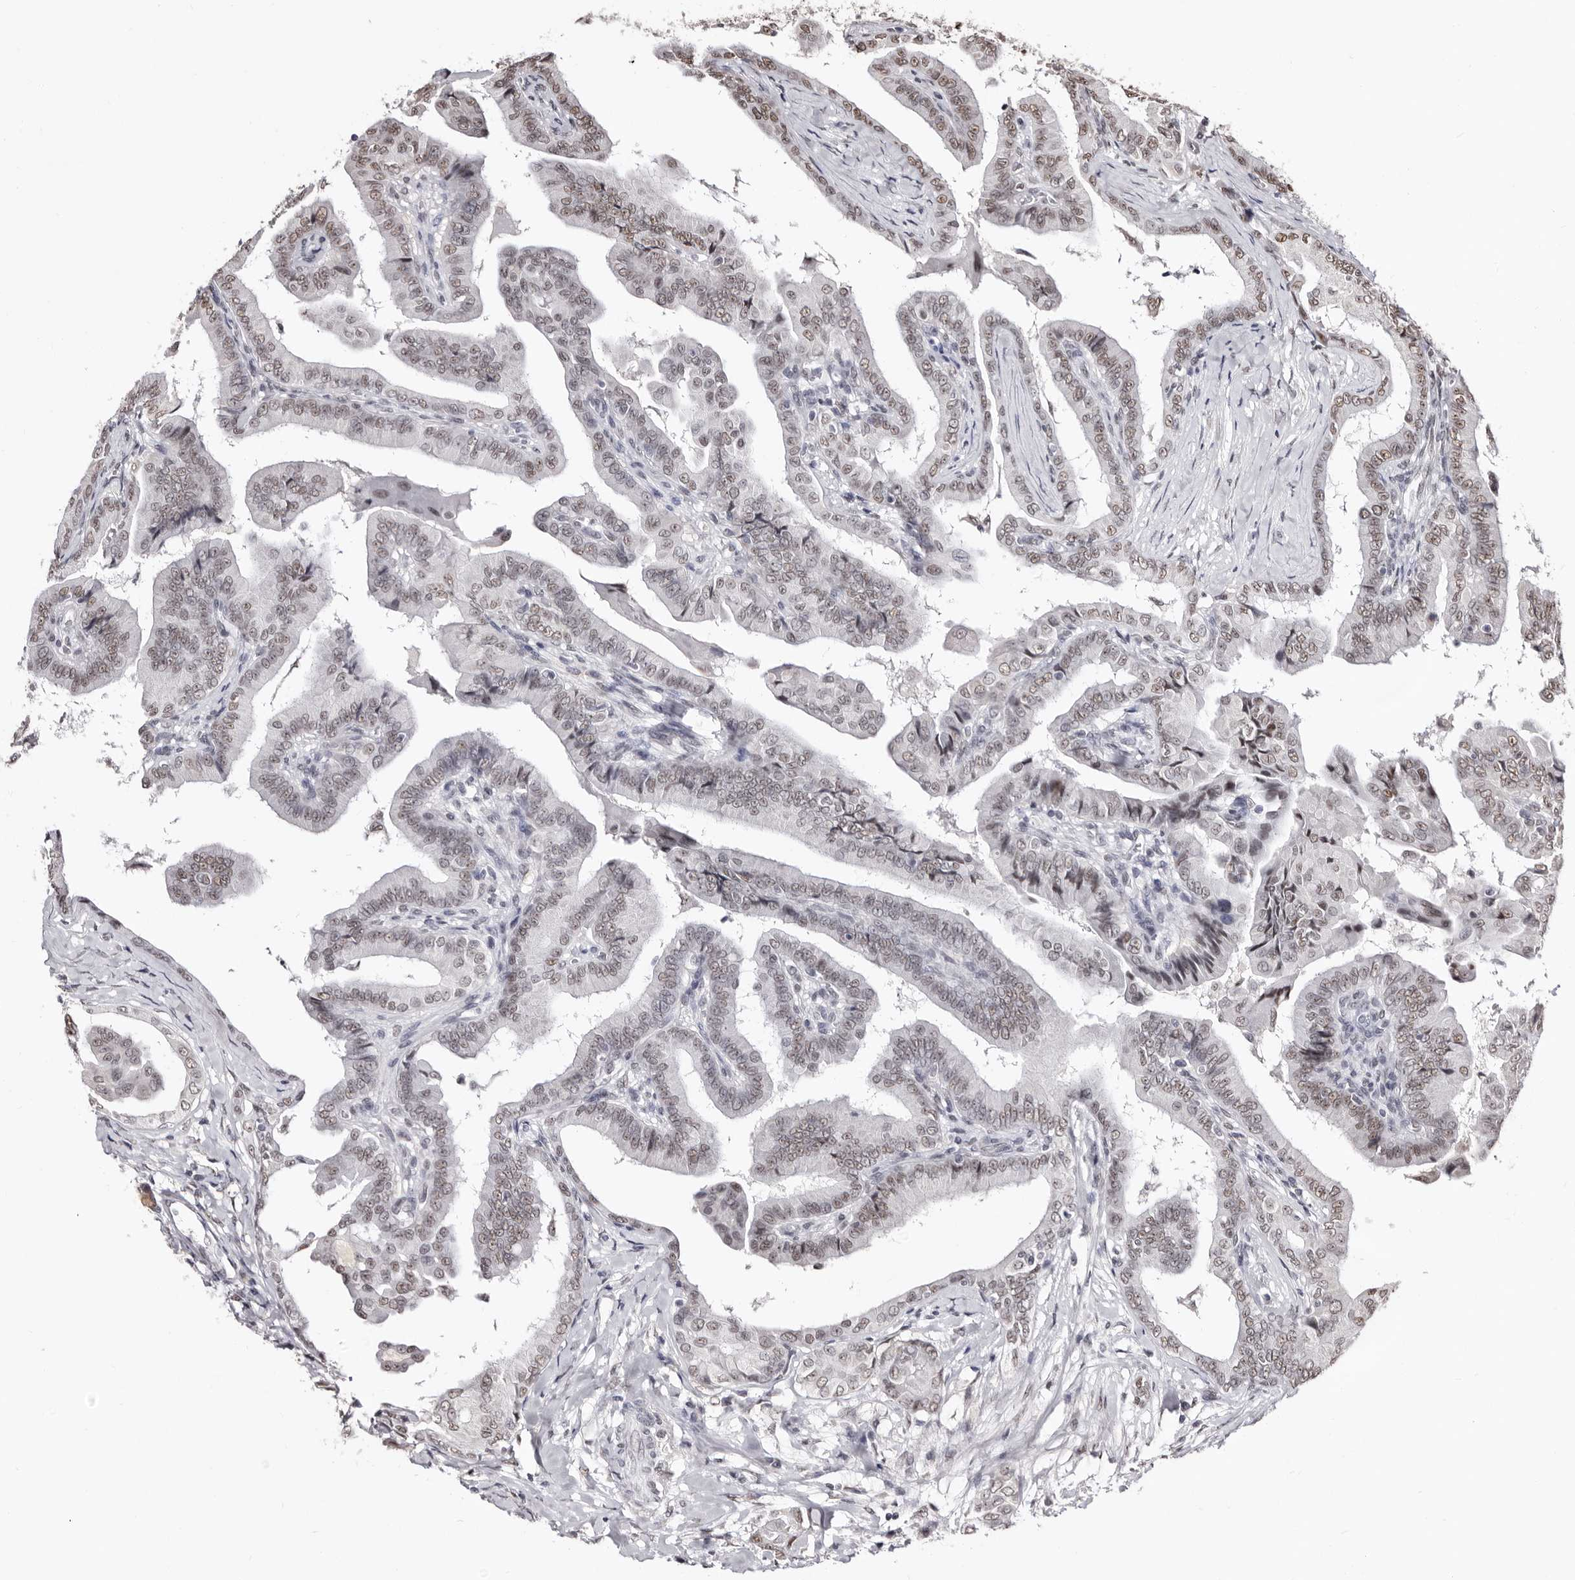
{"staining": {"intensity": "weak", "quantity": ">75%", "location": "nuclear"}, "tissue": "thyroid cancer", "cell_type": "Tumor cells", "image_type": "cancer", "snomed": [{"axis": "morphology", "description": "Papillary adenocarcinoma, NOS"}, {"axis": "topography", "description": "Thyroid gland"}], "caption": "Papillary adenocarcinoma (thyroid) stained with IHC demonstrates weak nuclear staining in approximately >75% of tumor cells. Nuclei are stained in blue.", "gene": "ANAPC11", "patient": {"sex": "male", "age": 33}}